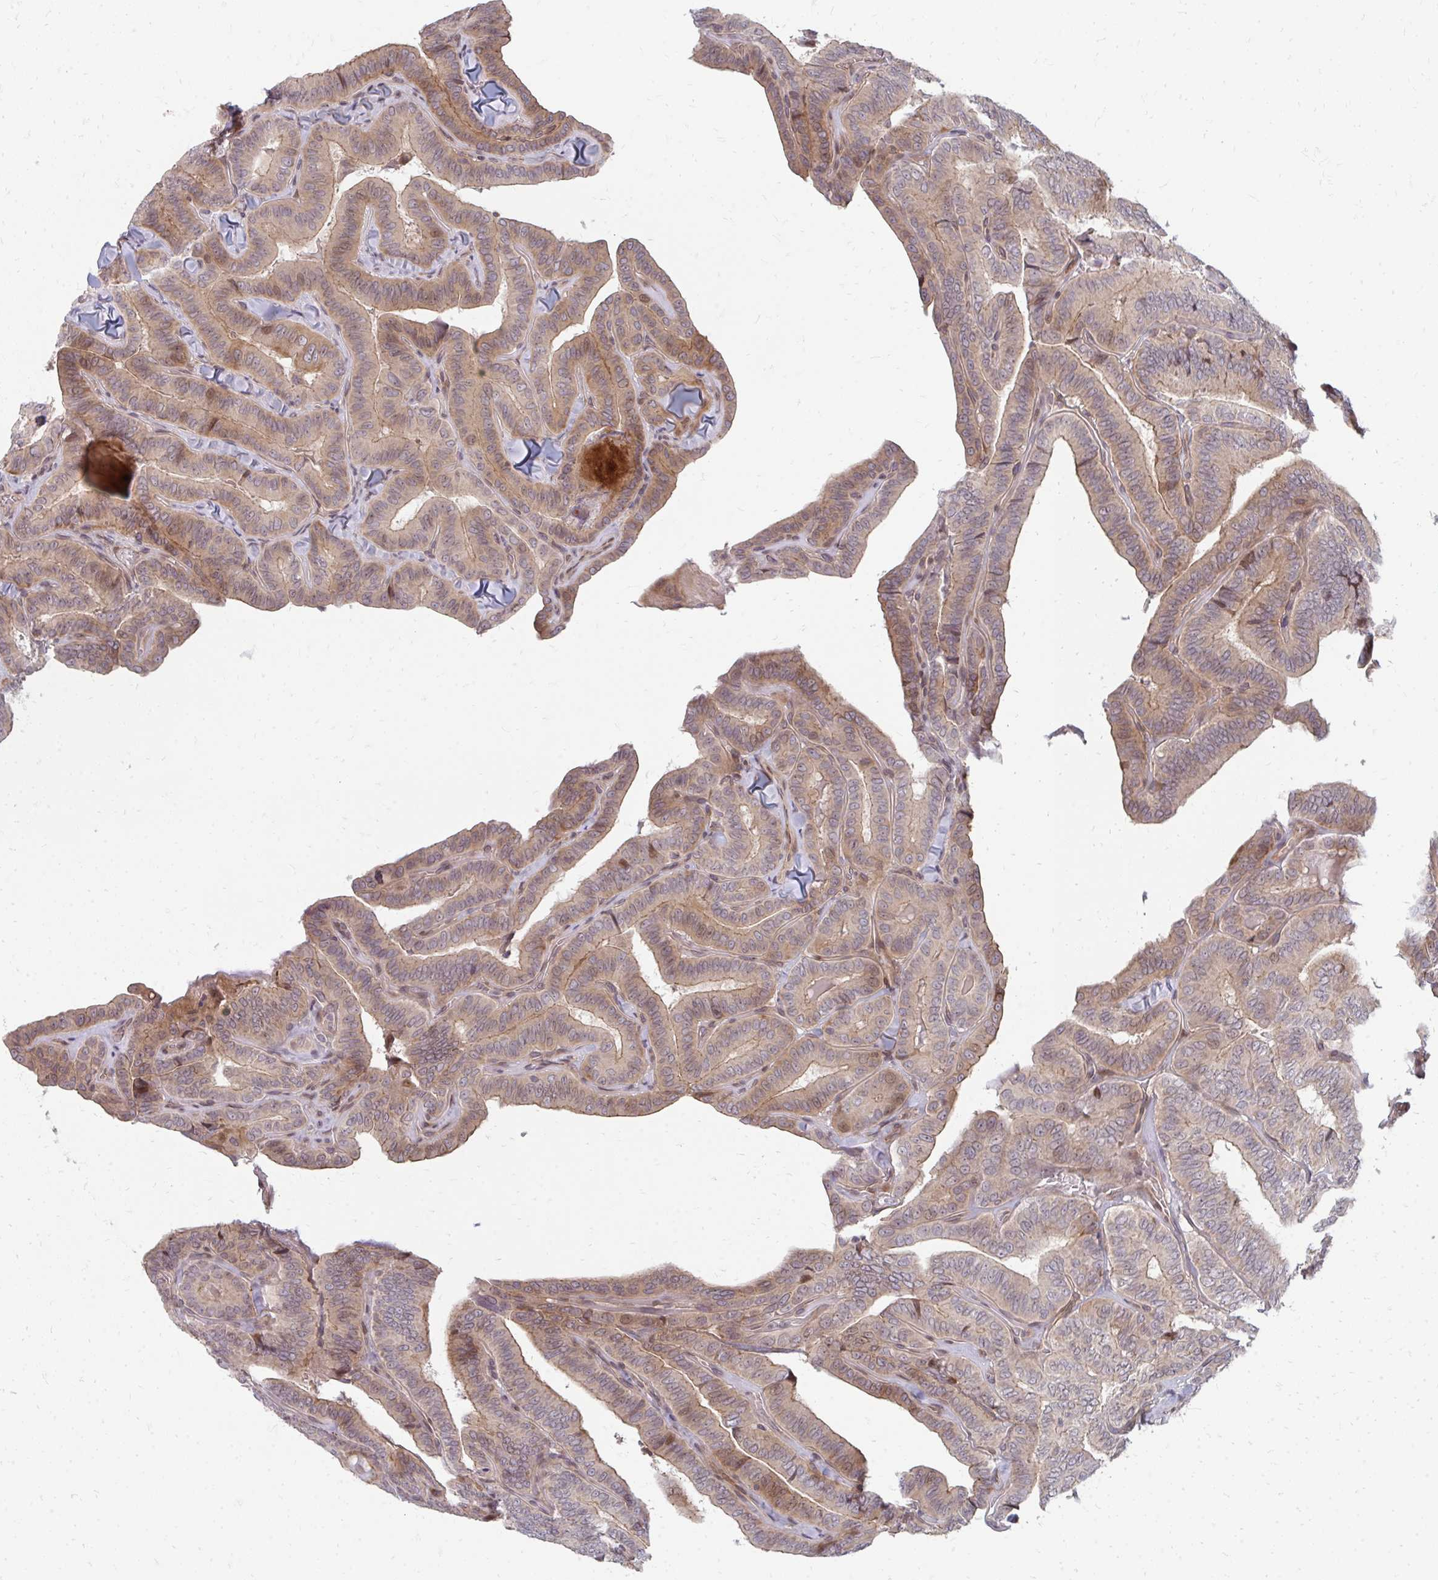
{"staining": {"intensity": "moderate", "quantity": "25%-75%", "location": "cytoplasmic/membranous"}, "tissue": "thyroid cancer", "cell_type": "Tumor cells", "image_type": "cancer", "snomed": [{"axis": "morphology", "description": "Papillary adenocarcinoma, NOS"}, {"axis": "topography", "description": "Thyroid gland"}], "caption": "This micrograph shows IHC staining of human thyroid cancer (papillary adenocarcinoma), with medium moderate cytoplasmic/membranous expression in about 25%-75% of tumor cells.", "gene": "ZNF285", "patient": {"sex": "male", "age": 61}}